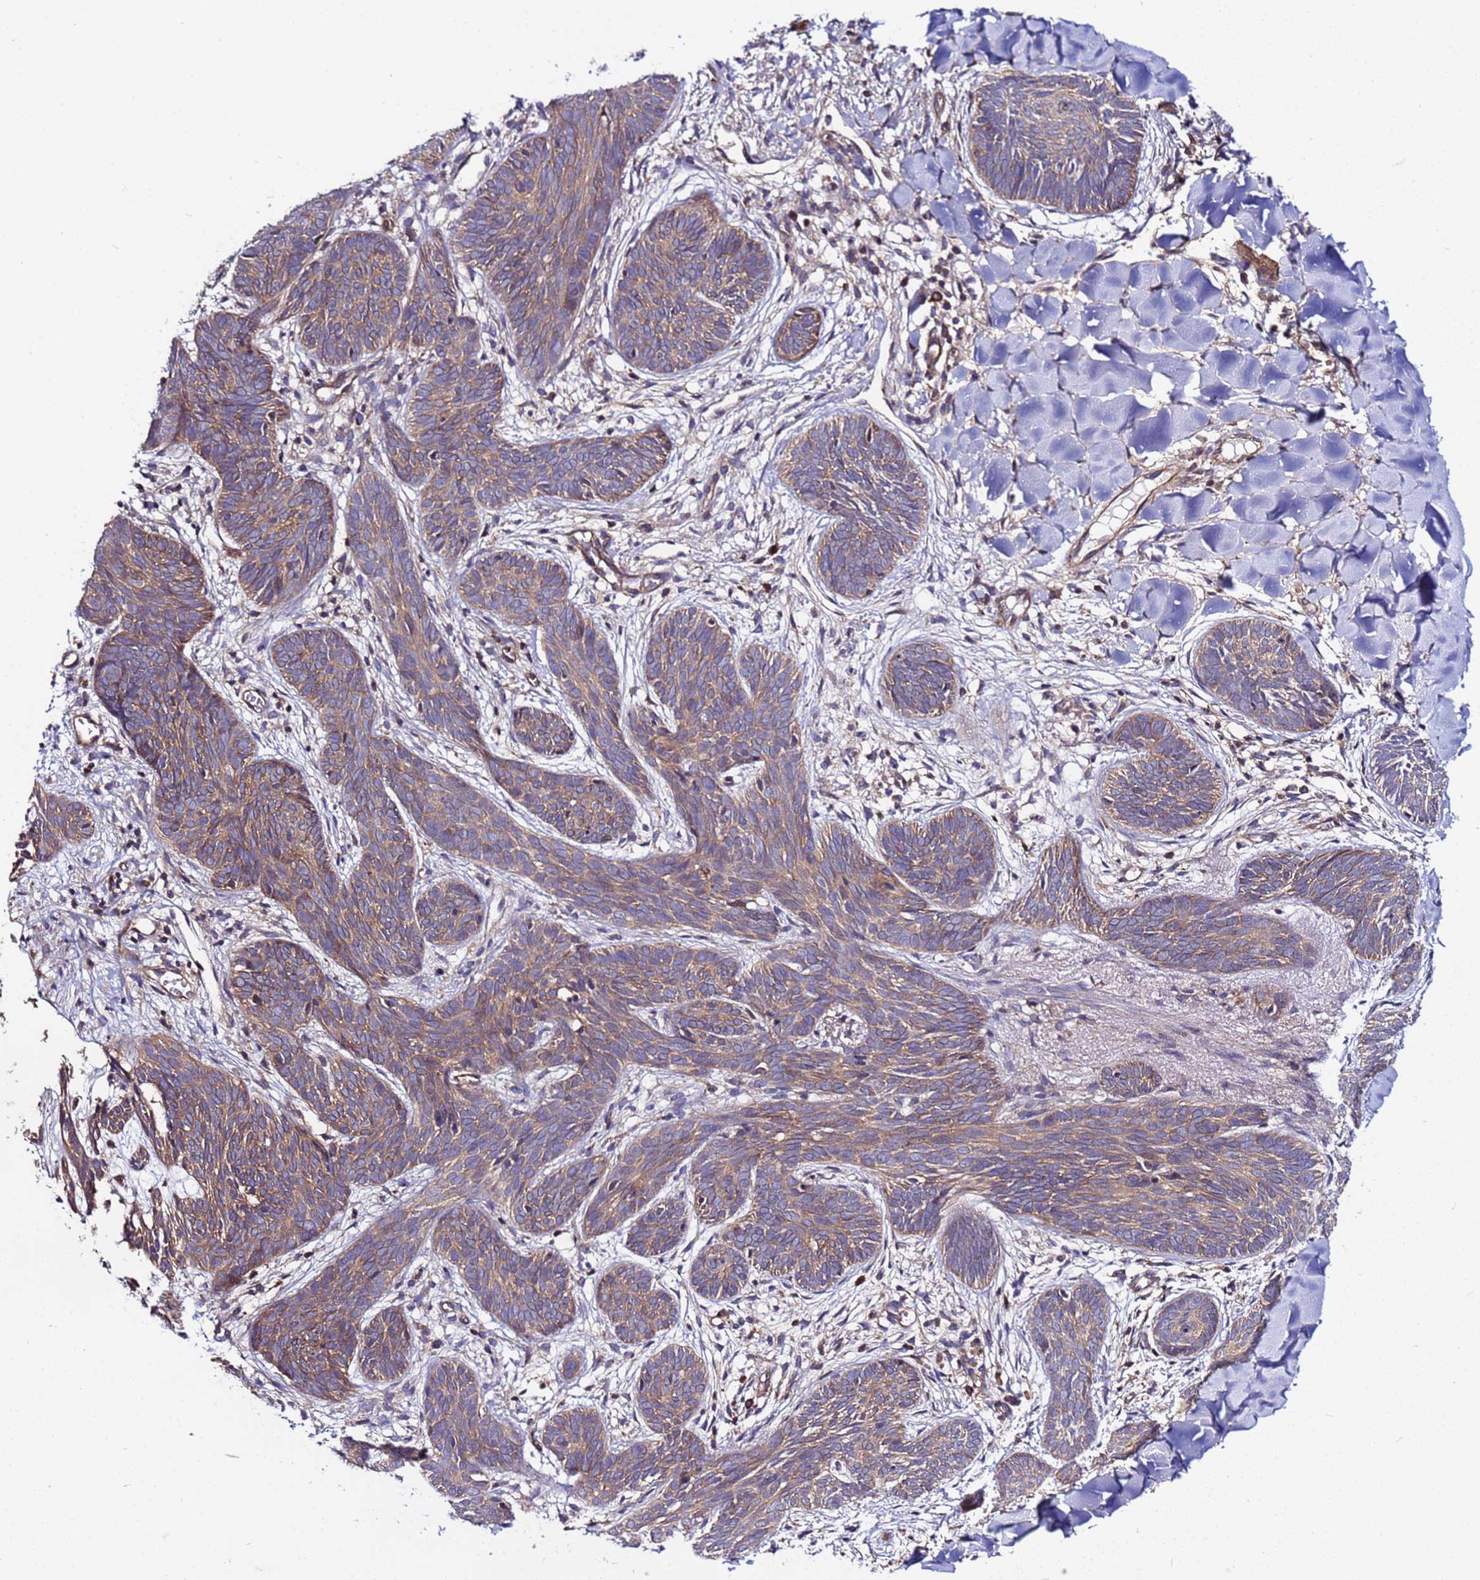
{"staining": {"intensity": "moderate", "quantity": ">75%", "location": "cytoplasmic/membranous"}, "tissue": "skin cancer", "cell_type": "Tumor cells", "image_type": "cancer", "snomed": [{"axis": "morphology", "description": "Basal cell carcinoma"}, {"axis": "topography", "description": "Skin"}], "caption": "Skin cancer (basal cell carcinoma) stained with DAB (3,3'-diaminobenzidine) immunohistochemistry (IHC) shows medium levels of moderate cytoplasmic/membranous staining in about >75% of tumor cells. Using DAB (3,3'-diaminobenzidine) (brown) and hematoxylin (blue) stains, captured at high magnification using brightfield microscopy.", "gene": "STK38", "patient": {"sex": "female", "age": 81}}